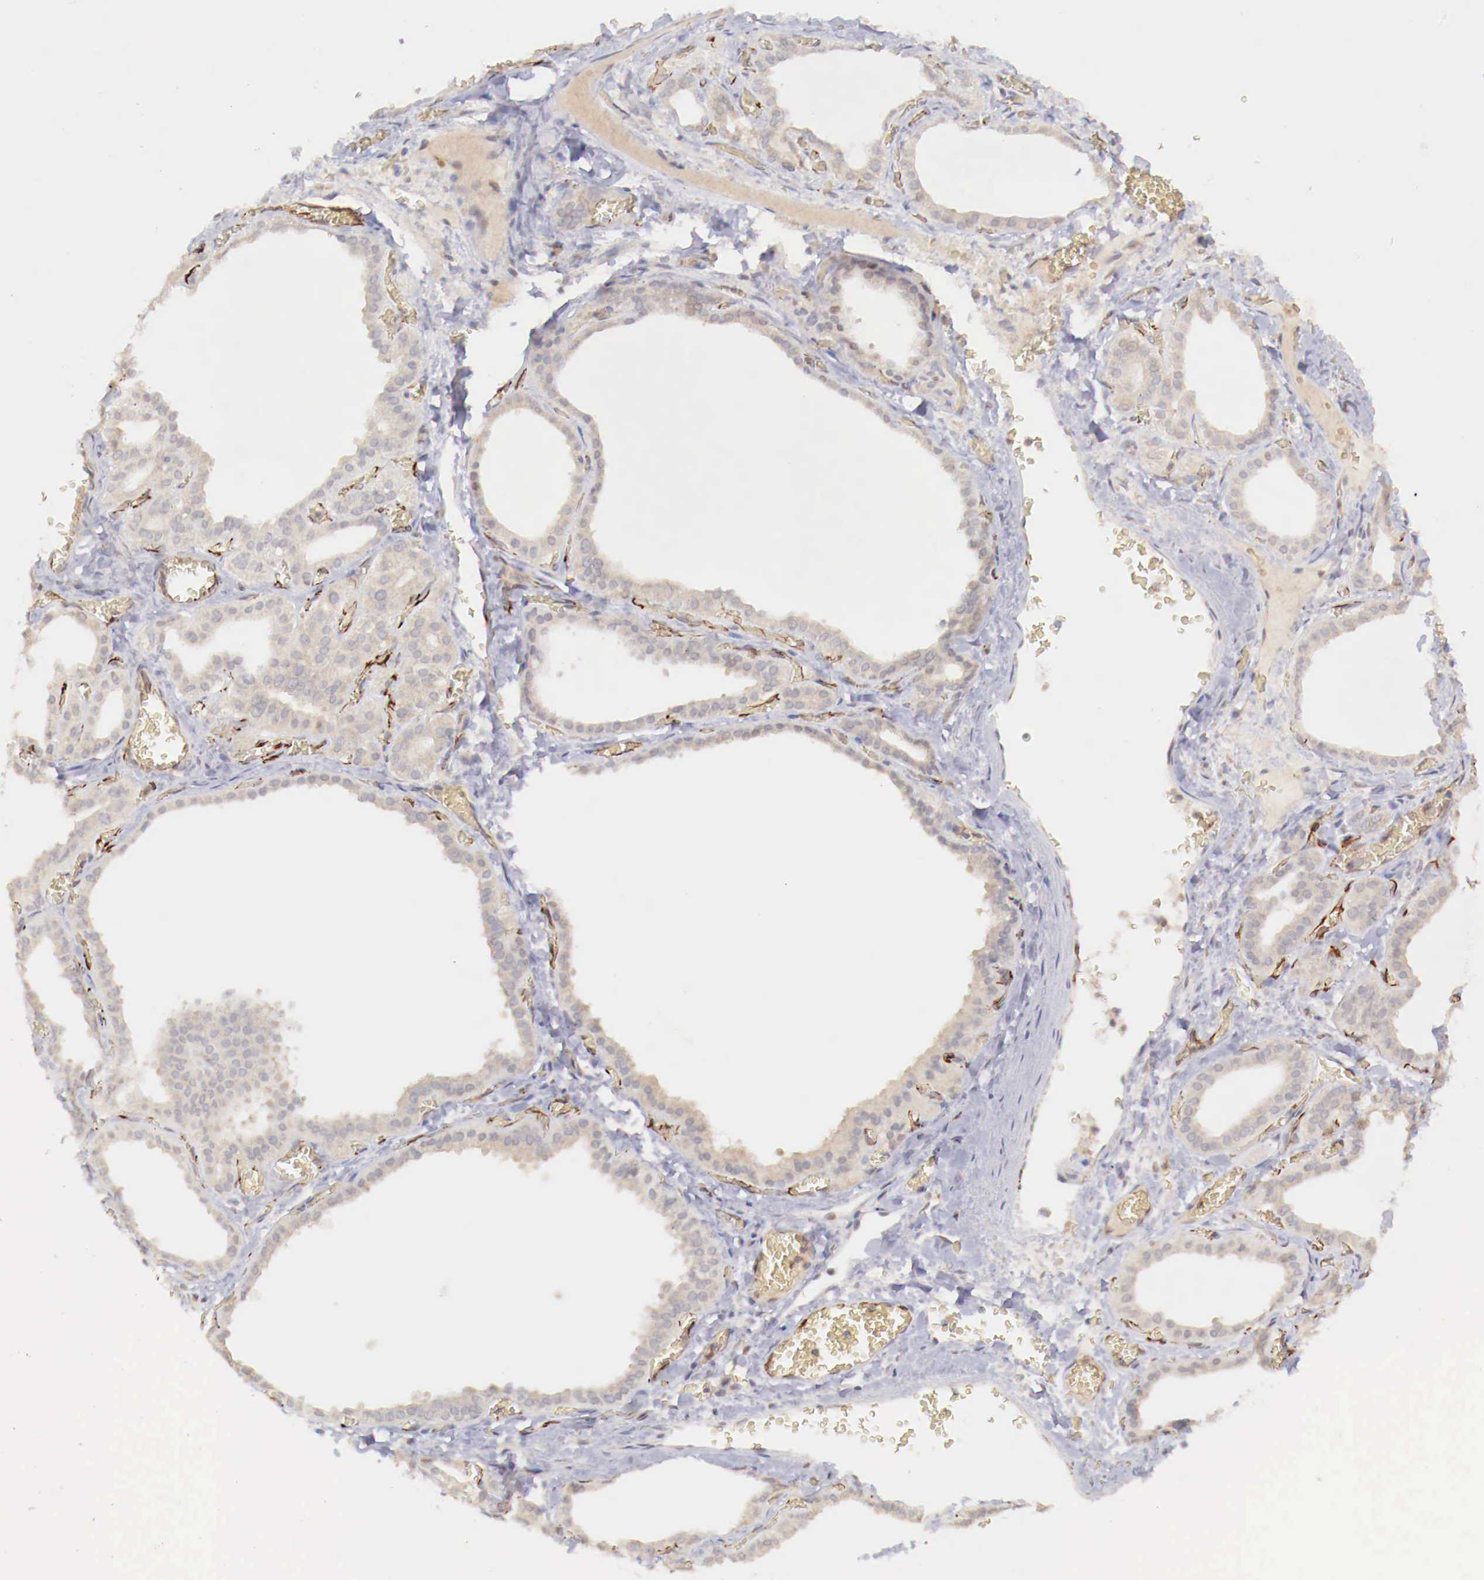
{"staining": {"intensity": "weak", "quantity": ">75%", "location": "cytoplasmic/membranous"}, "tissue": "thyroid gland", "cell_type": "Glandular cells", "image_type": "normal", "snomed": [{"axis": "morphology", "description": "Normal tissue, NOS"}, {"axis": "topography", "description": "Thyroid gland"}], "caption": "Brown immunohistochemical staining in normal human thyroid gland shows weak cytoplasmic/membranous expression in about >75% of glandular cells. (Brightfield microscopy of DAB IHC at high magnification).", "gene": "WT1", "patient": {"sex": "female", "age": 55}}